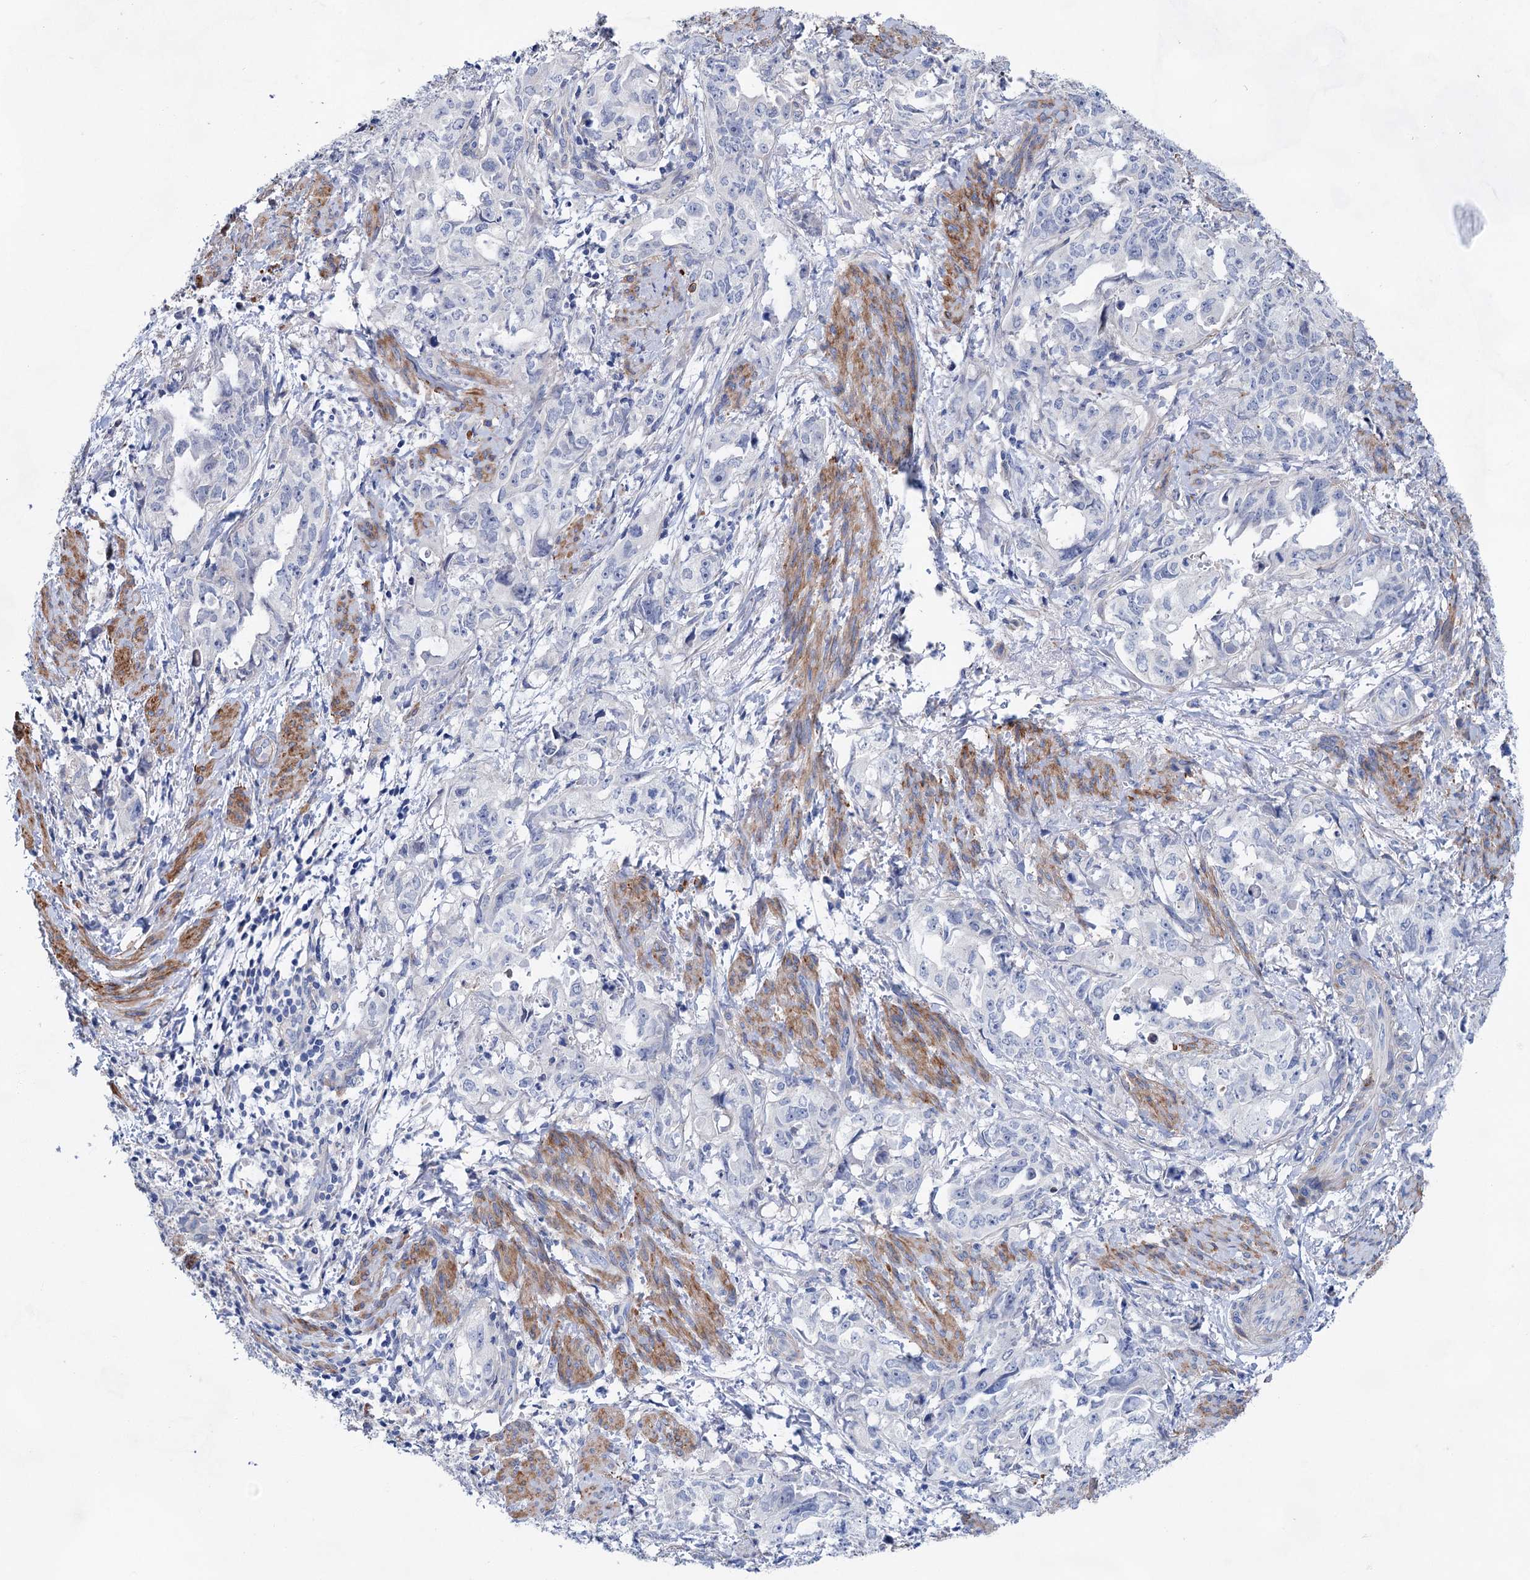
{"staining": {"intensity": "negative", "quantity": "none", "location": "none"}, "tissue": "endometrial cancer", "cell_type": "Tumor cells", "image_type": "cancer", "snomed": [{"axis": "morphology", "description": "Adenocarcinoma, NOS"}, {"axis": "topography", "description": "Endometrium"}], "caption": "Immunohistochemistry photomicrograph of neoplastic tissue: endometrial cancer stained with DAB demonstrates no significant protein expression in tumor cells.", "gene": "GPR155", "patient": {"sex": "female", "age": 65}}